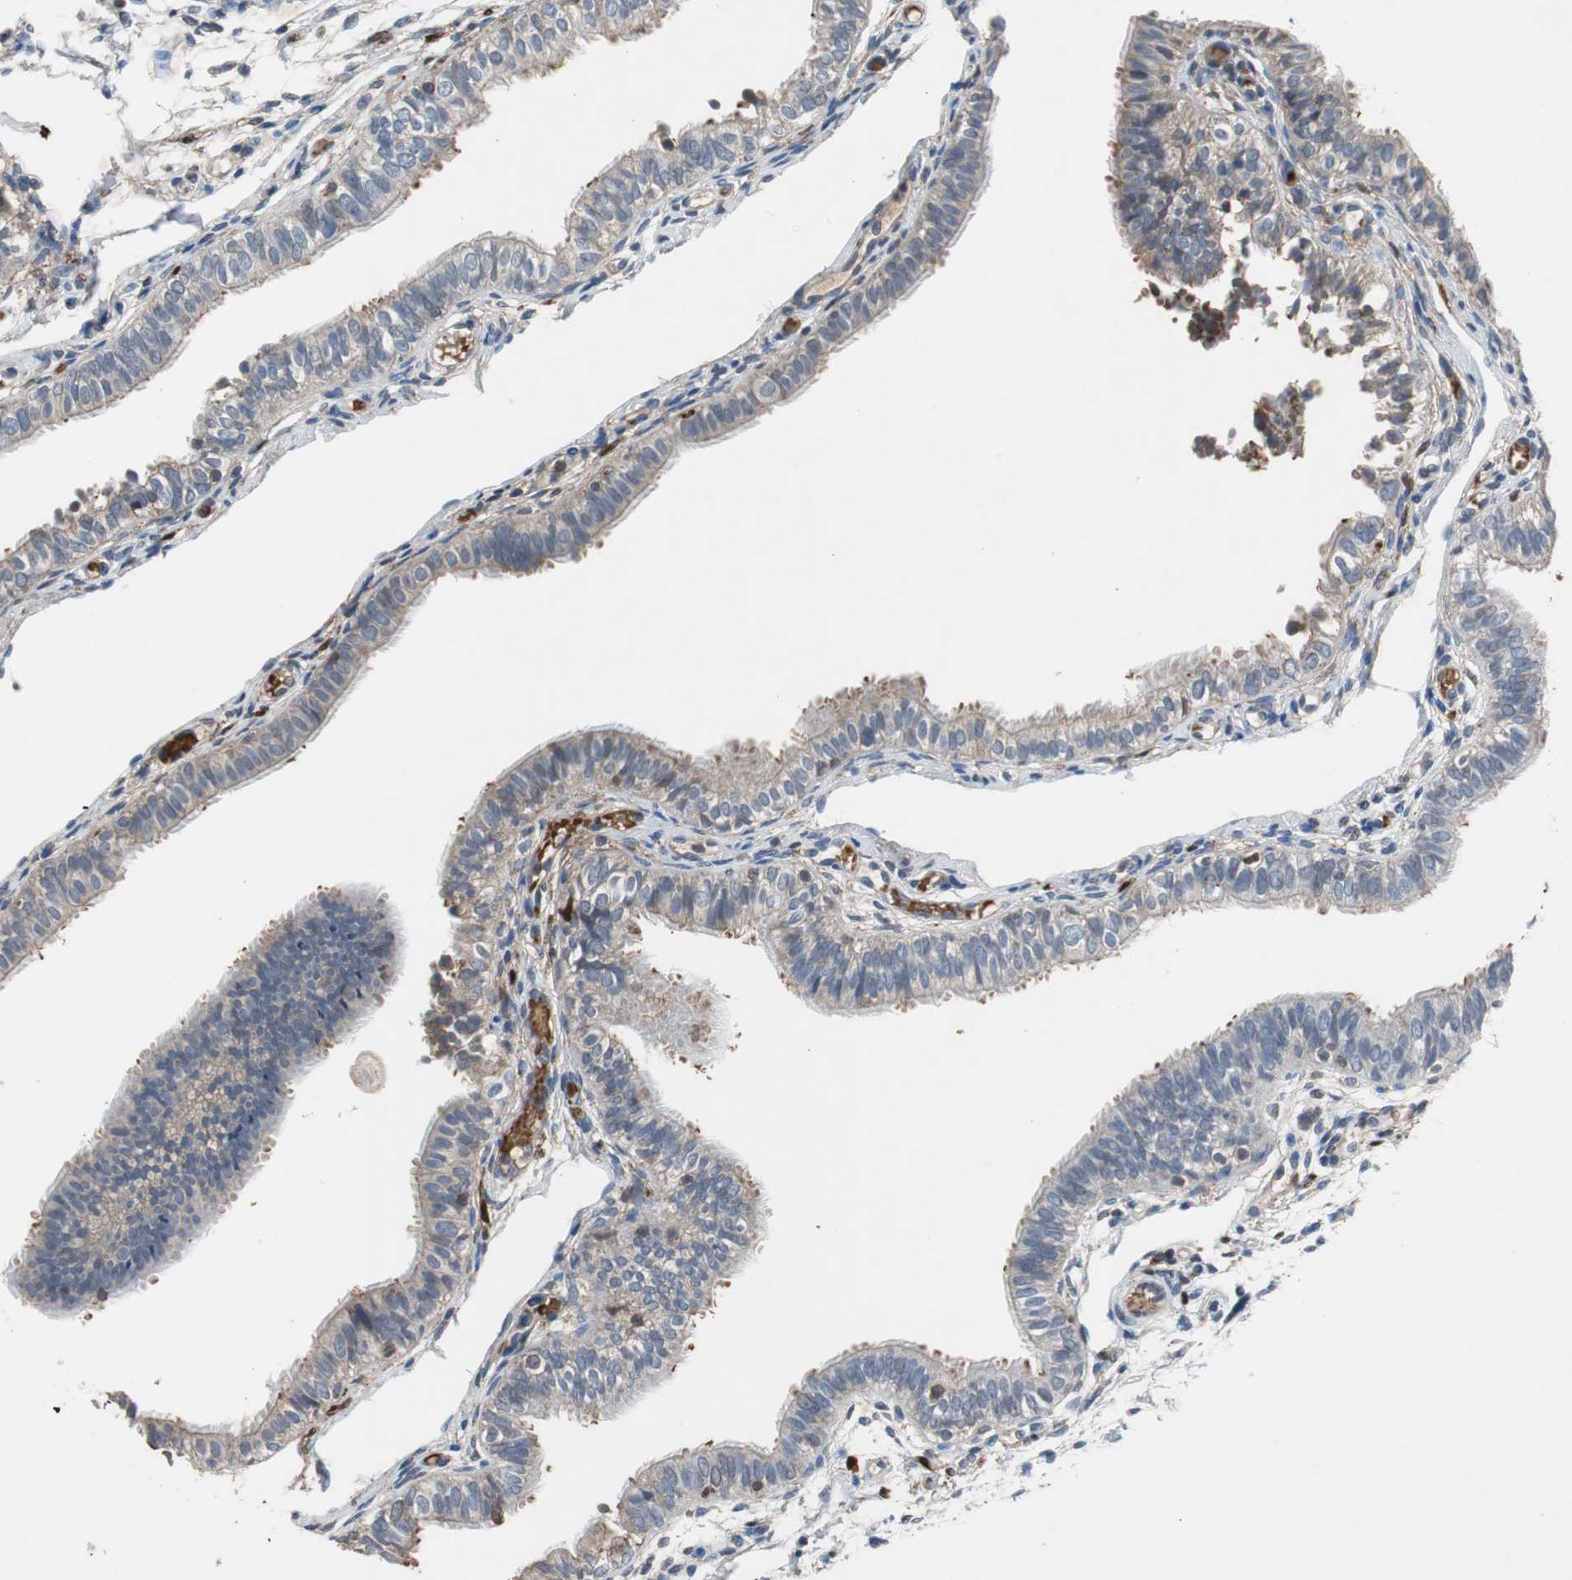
{"staining": {"intensity": "strong", "quantity": "25%-75%", "location": "cytoplasmic/membranous"}, "tissue": "fallopian tube", "cell_type": "Glandular cells", "image_type": "normal", "snomed": [{"axis": "morphology", "description": "Normal tissue, NOS"}, {"axis": "morphology", "description": "Dermoid, NOS"}, {"axis": "topography", "description": "Fallopian tube"}], "caption": "DAB (3,3'-diaminobenzidine) immunohistochemical staining of normal human fallopian tube displays strong cytoplasmic/membranous protein staining in approximately 25%-75% of glandular cells. (DAB IHC, brown staining for protein, blue staining for nuclei).", "gene": "CALB2", "patient": {"sex": "female", "age": 33}}